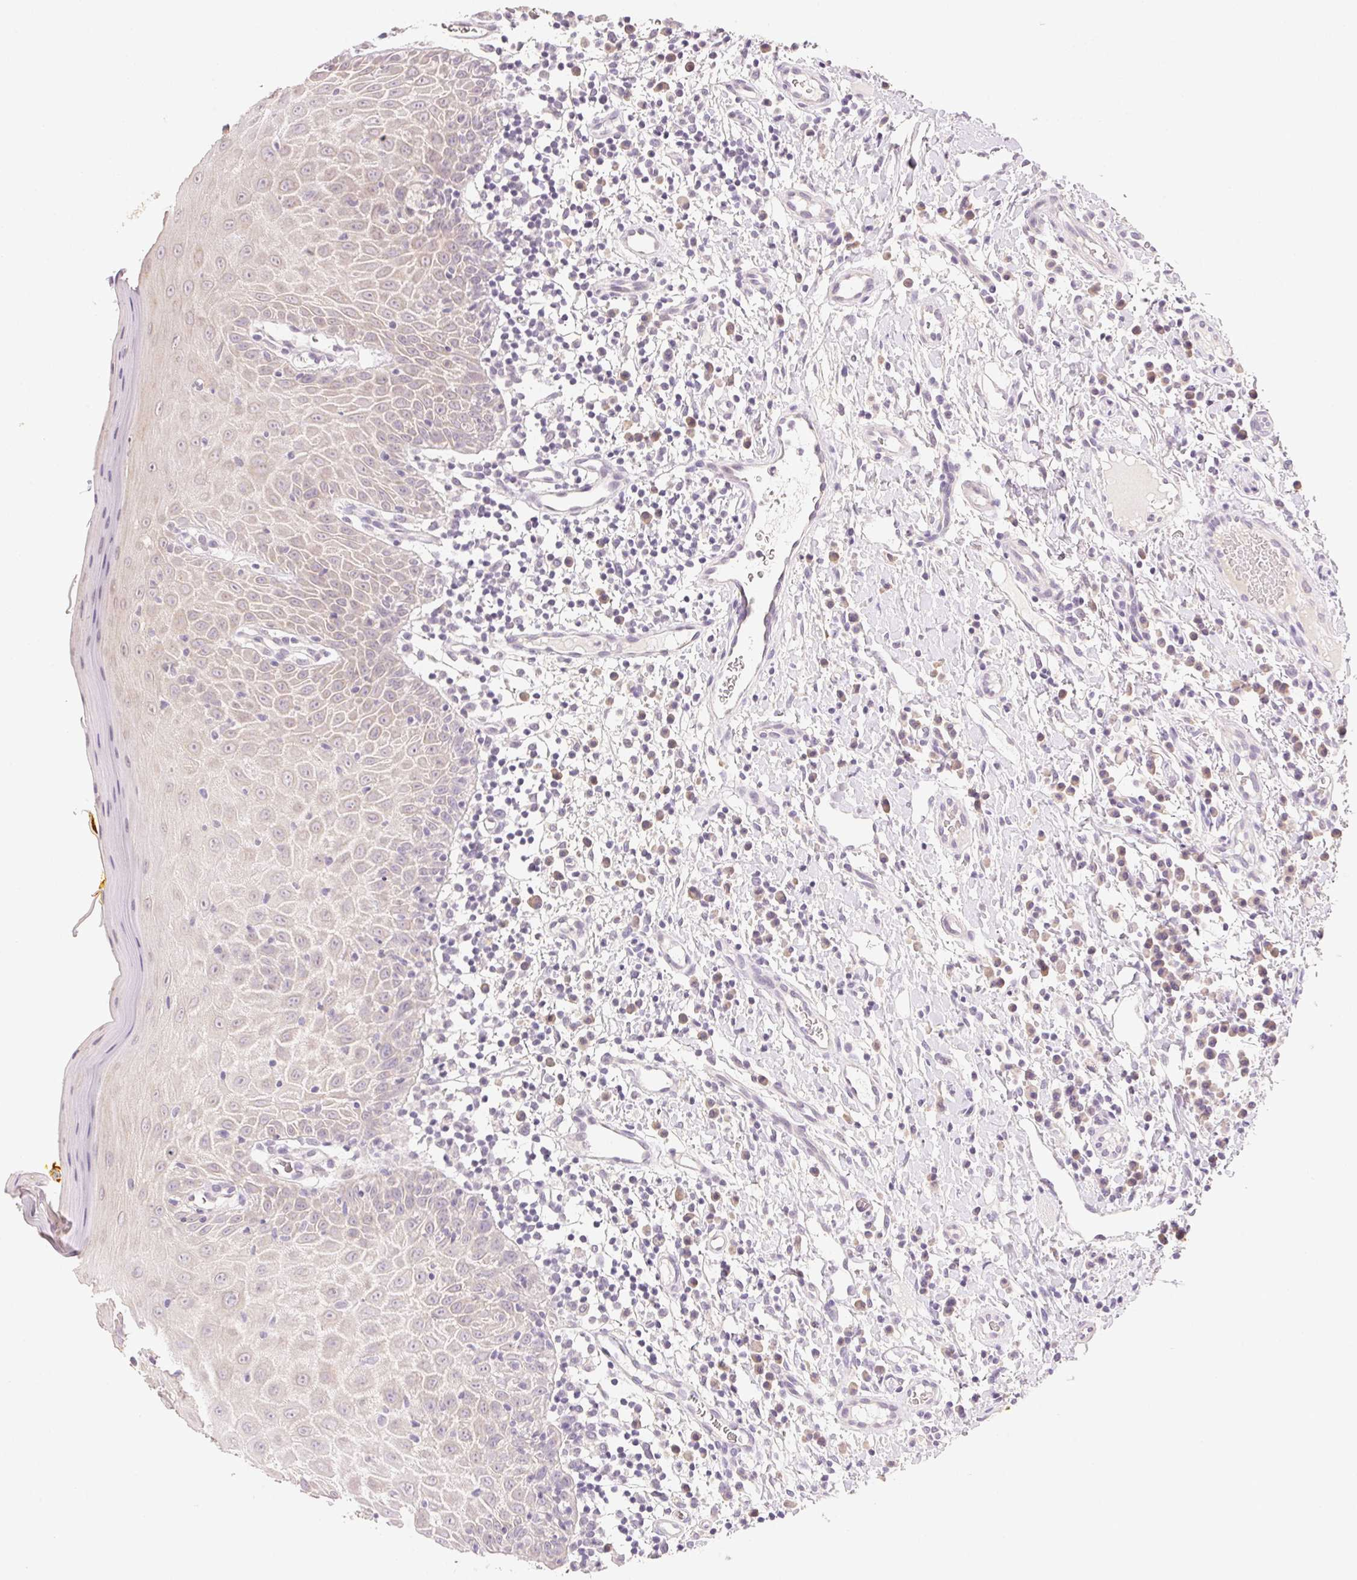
{"staining": {"intensity": "weak", "quantity": "<25%", "location": "cytoplasmic/membranous"}, "tissue": "oral mucosa", "cell_type": "Squamous epithelial cells", "image_type": "normal", "snomed": [{"axis": "morphology", "description": "Normal tissue, NOS"}, {"axis": "topography", "description": "Oral tissue"}, {"axis": "topography", "description": "Tounge, NOS"}], "caption": "This is an IHC histopathology image of unremarkable oral mucosa. There is no positivity in squamous epithelial cells.", "gene": "DHCR24", "patient": {"sex": "female", "age": 58}}